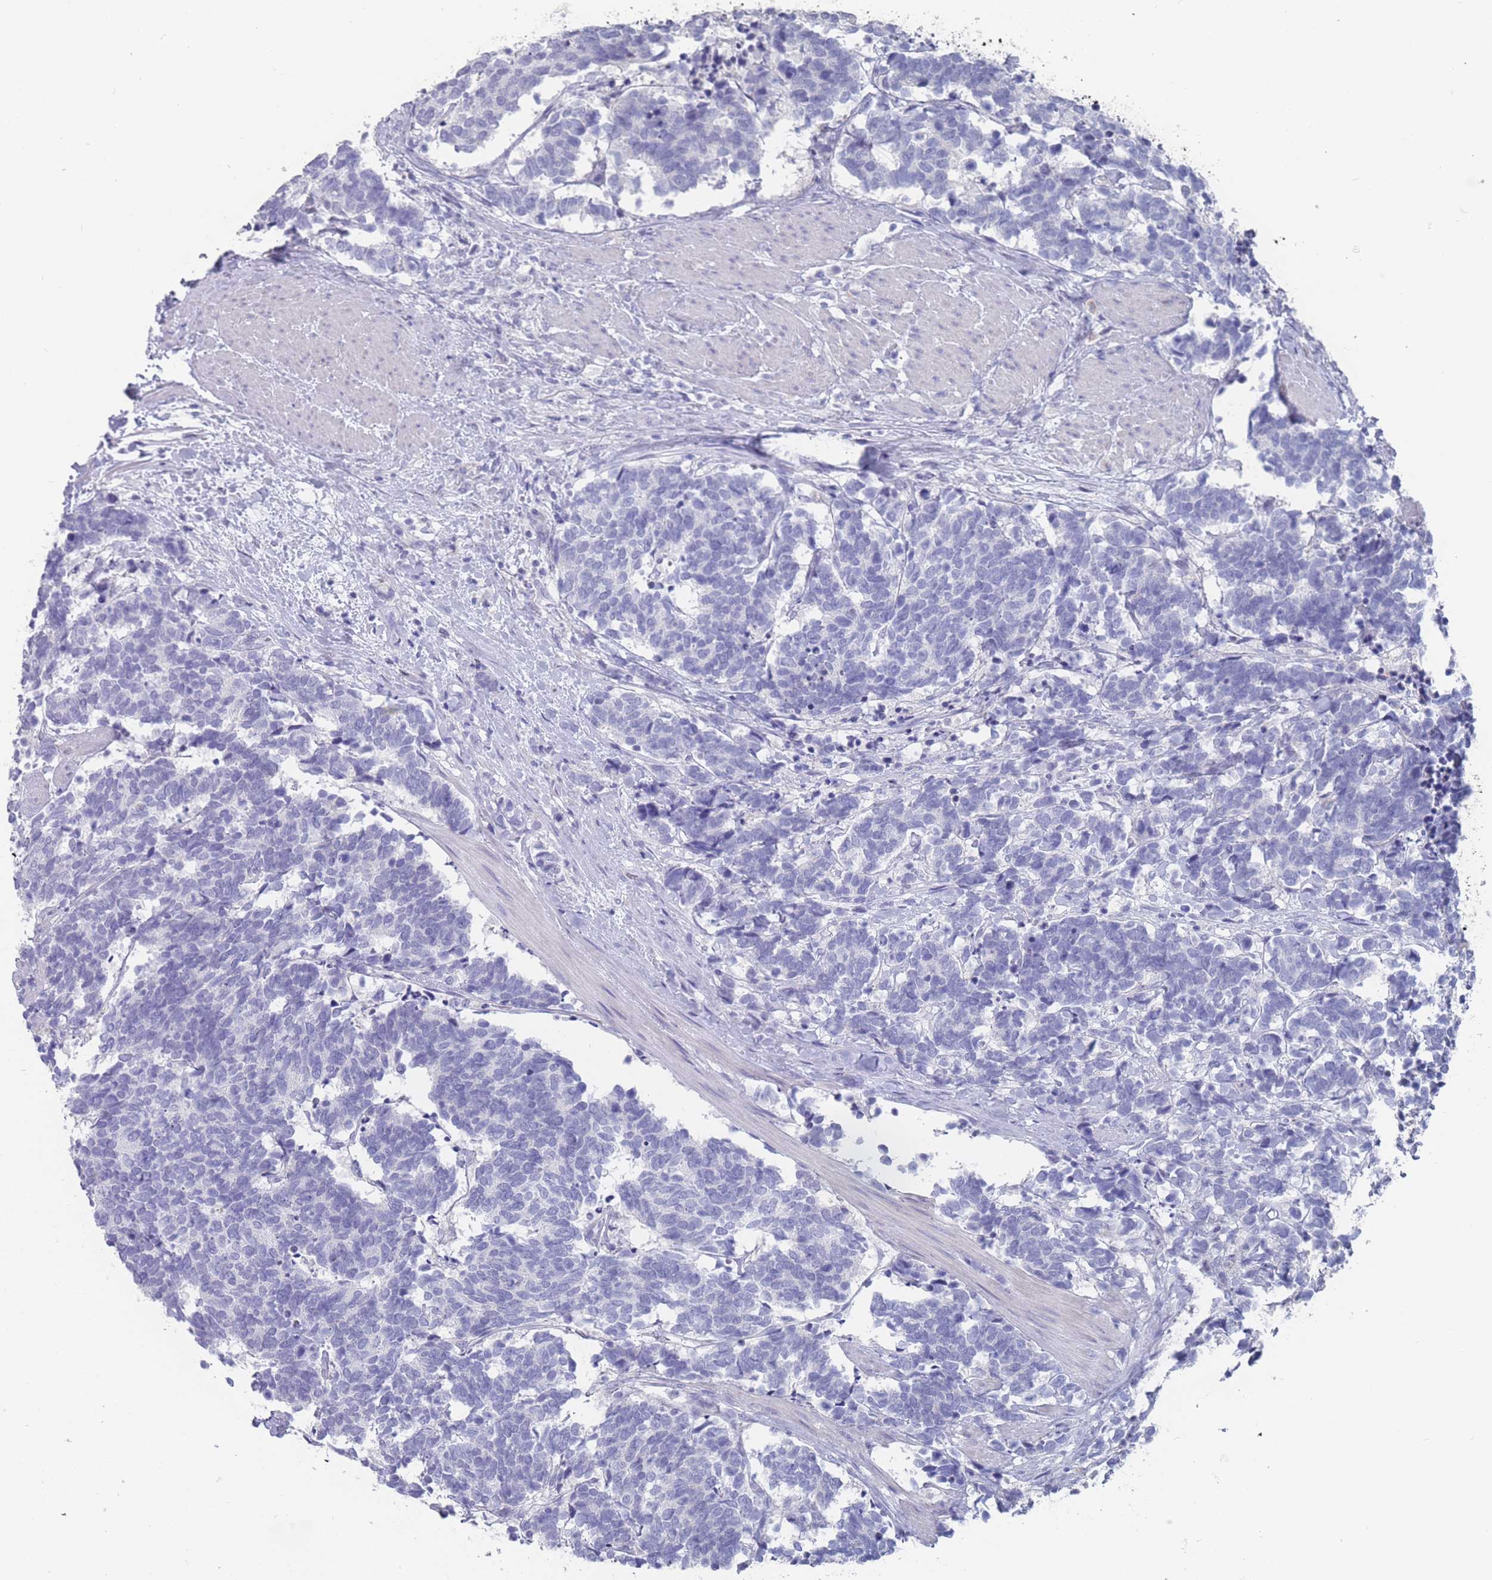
{"staining": {"intensity": "negative", "quantity": "none", "location": "none"}, "tissue": "carcinoid", "cell_type": "Tumor cells", "image_type": "cancer", "snomed": [{"axis": "morphology", "description": "Carcinoma, NOS"}, {"axis": "morphology", "description": "Carcinoid, malignant, NOS"}, {"axis": "topography", "description": "Prostate"}], "caption": "DAB immunohistochemical staining of human carcinoma shows no significant positivity in tumor cells.", "gene": "CYP51A1", "patient": {"sex": "male", "age": 57}}